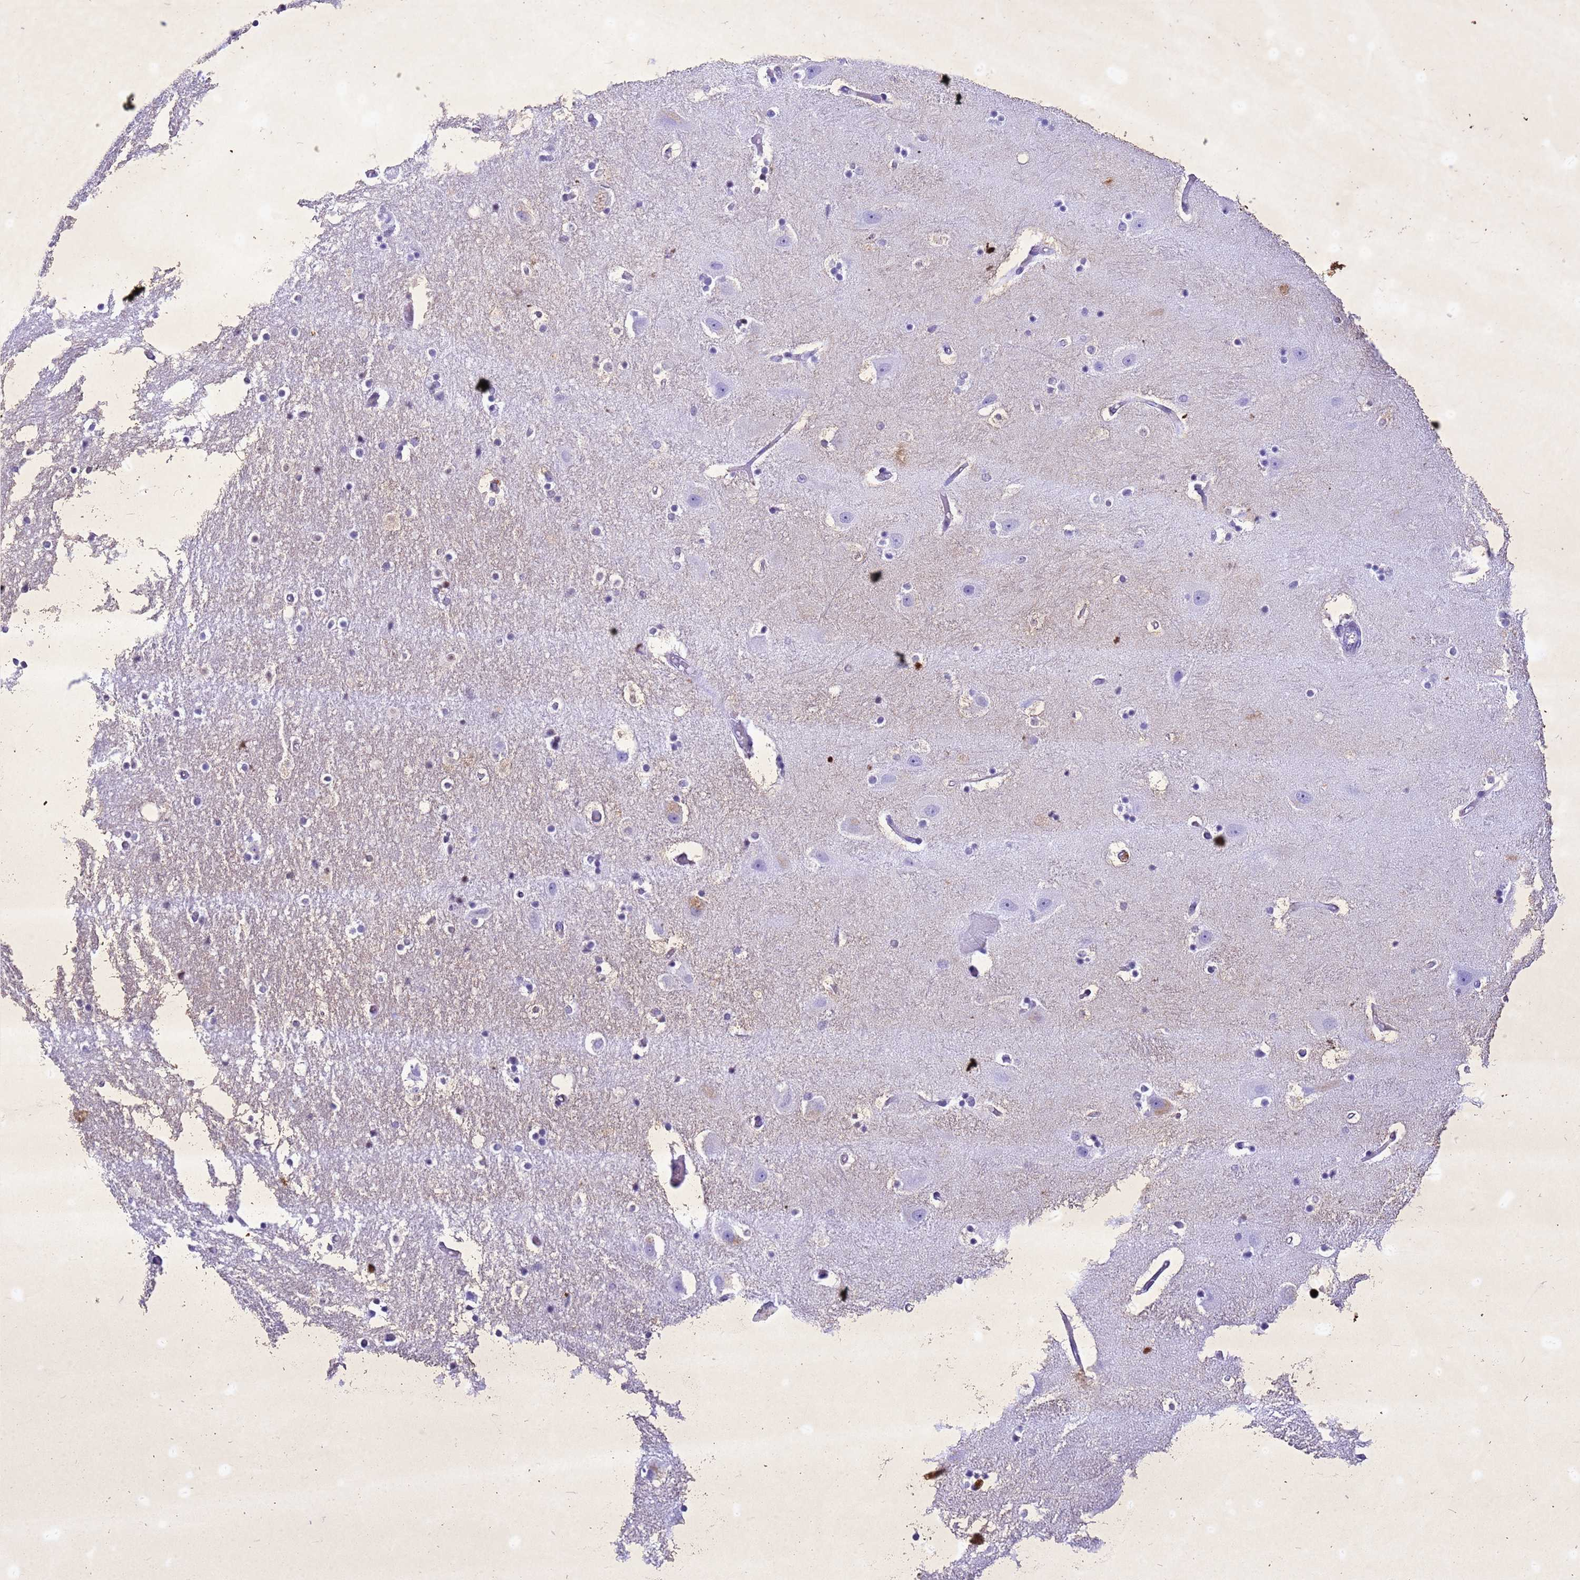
{"staining": {"intensity": "moderate", "quantity": "<25%", "location": "nuclear"}, "tissue": "hippocampus", "cell_type": "Glial cells", "image_type": "normal", "snomed": [{"axis": "morphology", "description": "Normal tissue, NOS"}, {"axis": "topography", "description": "Hippocampus"}], "caption": "Protein analysis of benign hippocampus demonstrates moderate nuclear expression in approximately <25% of glial cells. (DAB = brown stain, brightfield microscopy at high magnification).", "gene": "COPS9", "patient": {"sex": "female", "age": 52}}